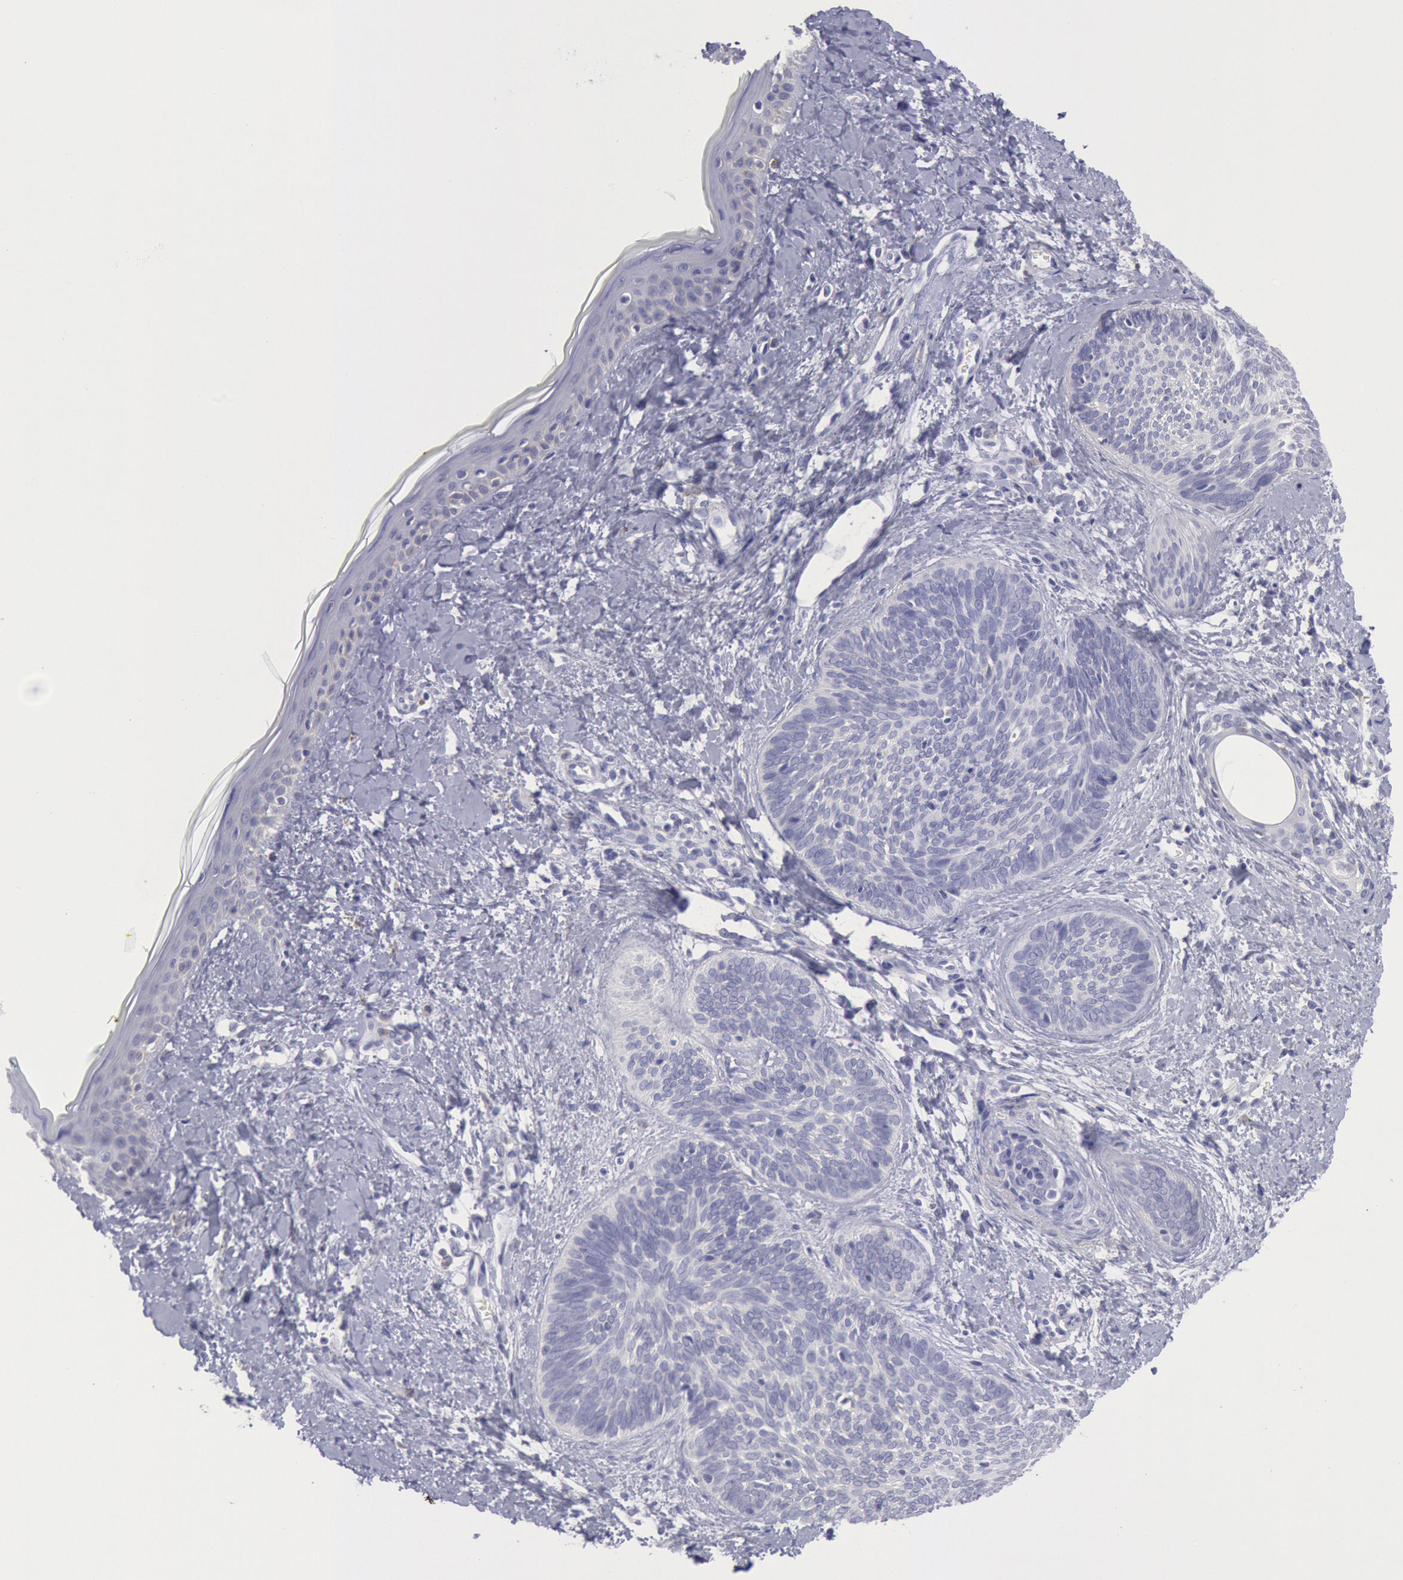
{"staining": {"intensity": "negative", "quantity": "none", "location": "none"}, "tissue": "skin cancer", "cell_type": "Tumor cells", "image_type": "cancer", "snomed": [{"axis": "morphology", "description": "Basal cell carcinoma"}, {"axis": "topography", "description": "Skin"}], "caption": "Skin cancer was stained to show a protein in brown. There is no significant expression in tumor cells.", "gene": "MYH7", "patient": {"sex": "female", "age": 81}}